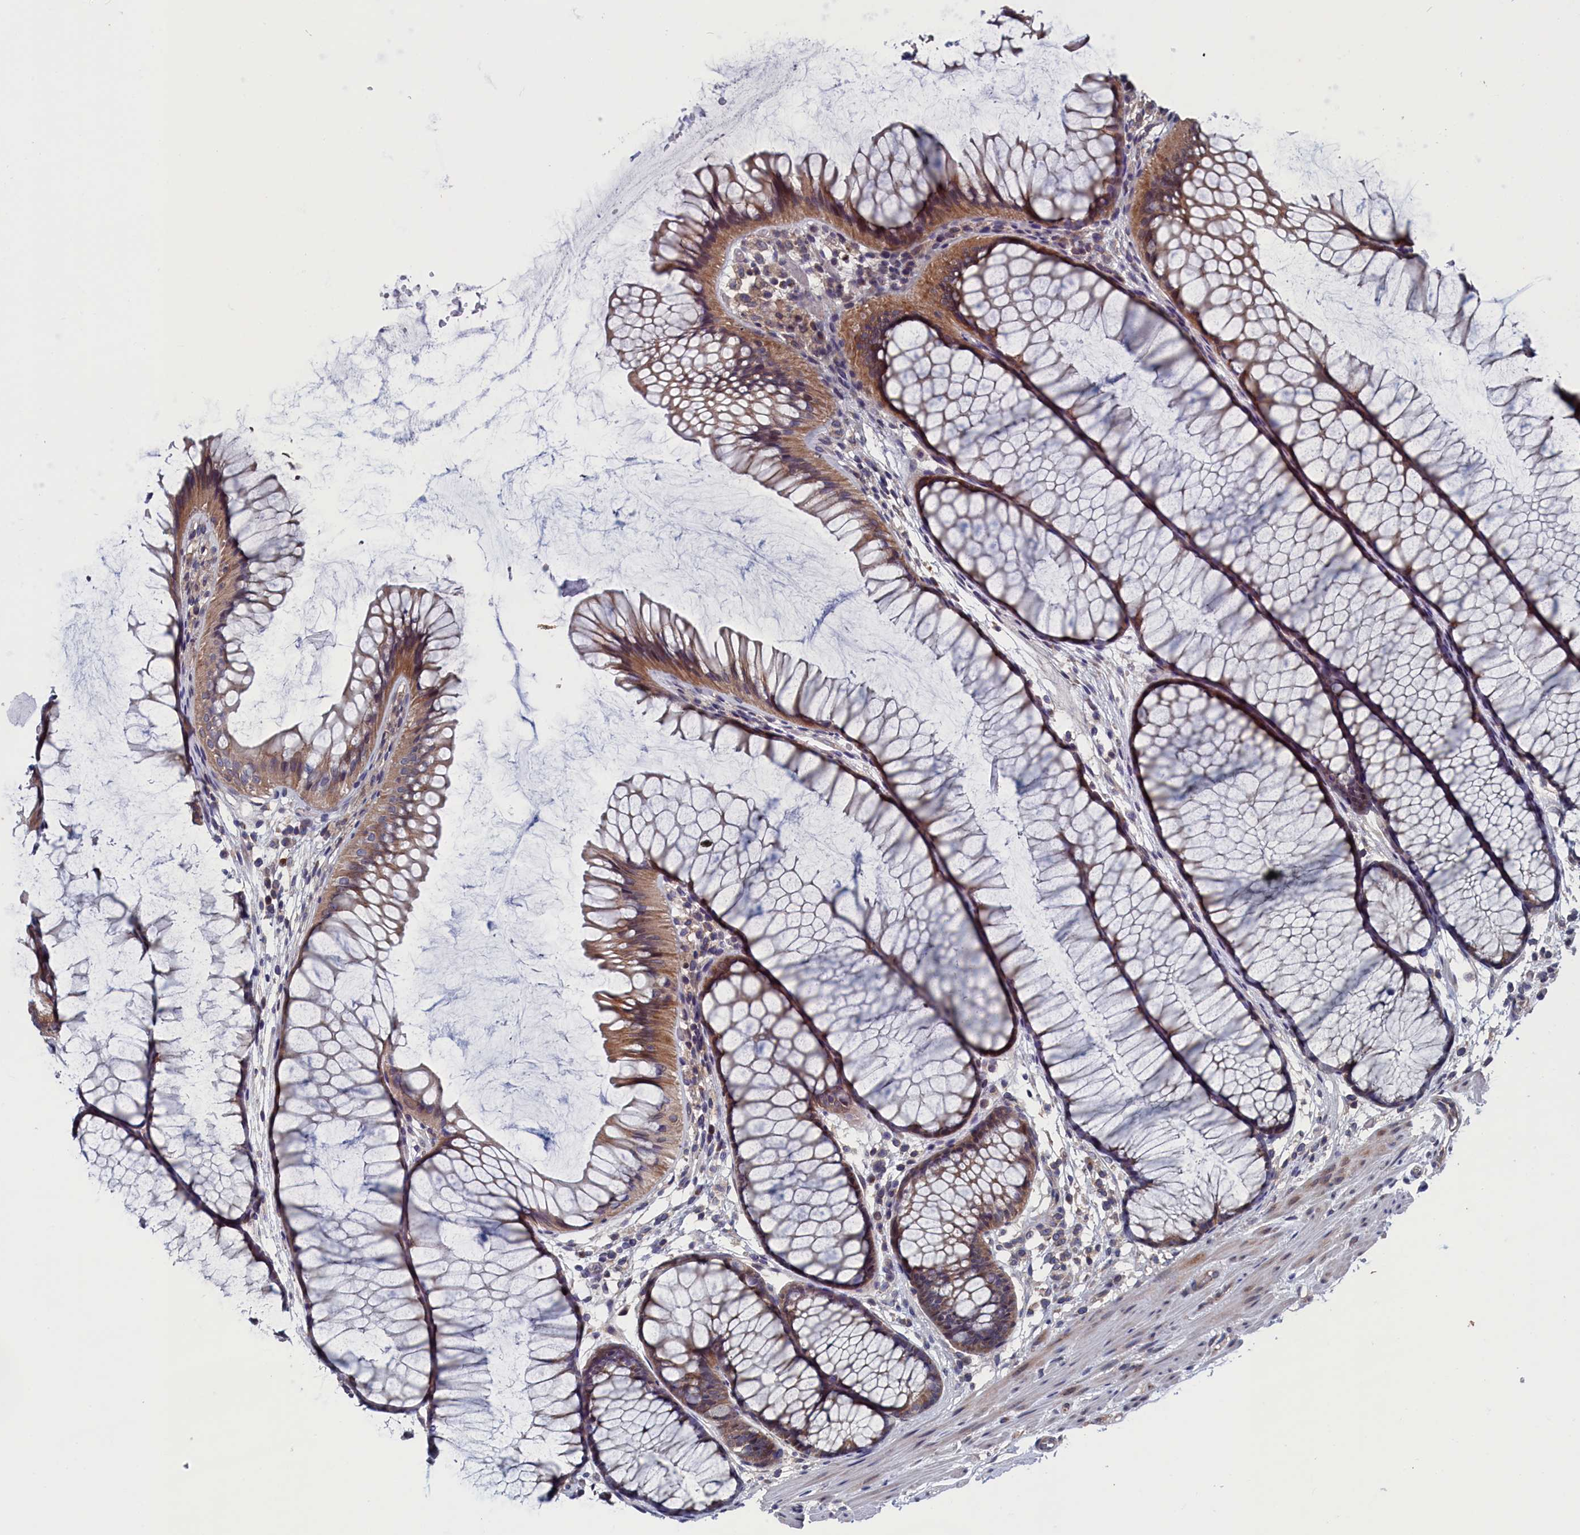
{"staining": {"intensity": "weak", "quantity": ">75%", "location": "cytoplasmic/membranous"}, "tissue": "colon", "cell_type": "Endothelial cells", "image_type": "normal", "snomed": [{"axis": "morphology", "description": "Normal tissue, NOS"}, {"axis": "topography", "description": "Colon"}], "caption": "Protein expression analysis of unremarkable human colon reveals weak cytoplasmic/membranous expression in about >75% of endothelial cells. (Brightfield microscopy of DAB IHC at high magnification).", "gene": "SPATA13", "patient": {"sex": "female", "age": 82}}